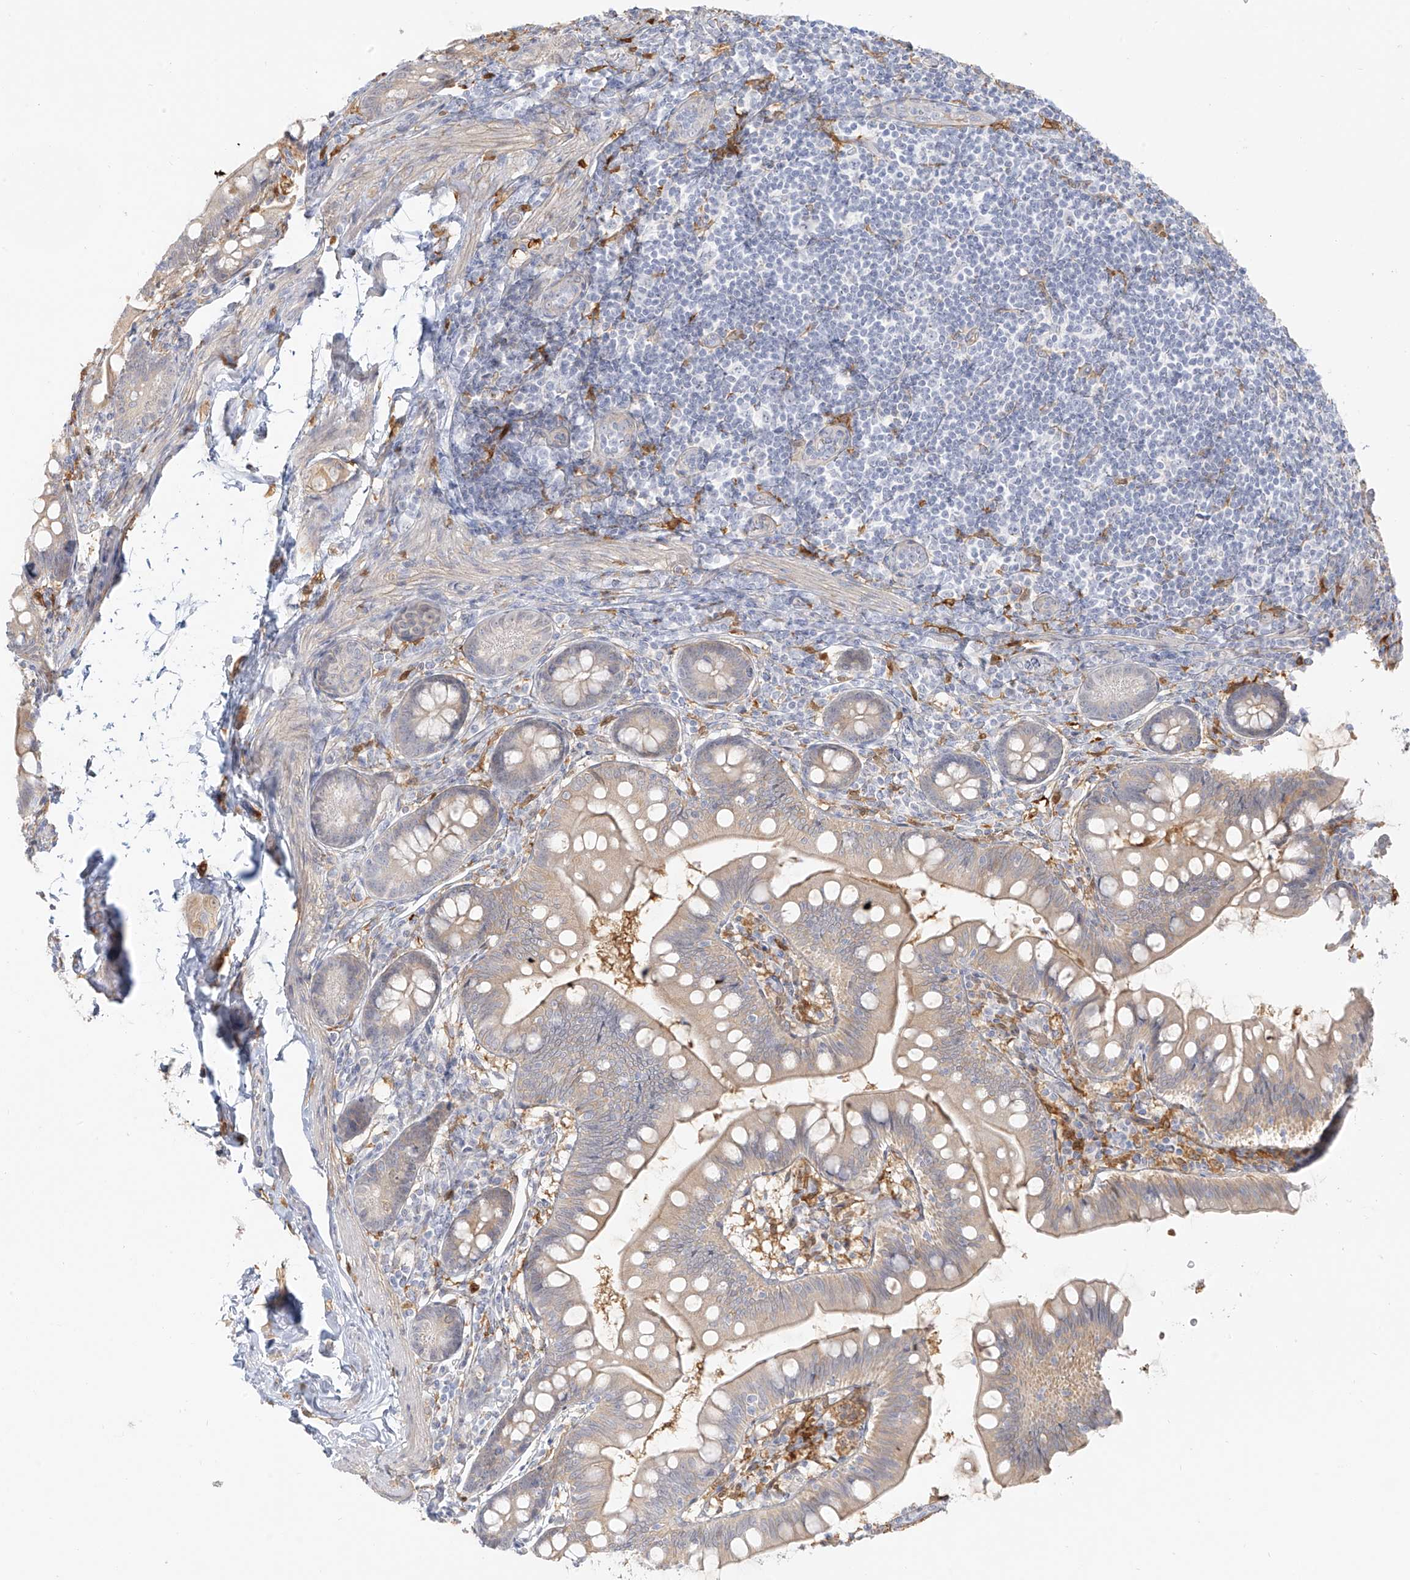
{"staining": {"intensity": "weak", "quantity": "<25%", "location": "cytoplasmic/membranous"}, "tissue": "small intestine", "cell_type": "Glandular cells", "image_type": "normal", "snomed": [{"axis": "morphology", "description": "Normal tissue, NOS"}, {"axis": "topography", "description": "Small intestine"}], "caption": "Protein analysis of unremarkable small intestine exhibits no significant positivity in glandular cells.", "gene": "UPK1B", "patient": {"sex": "male", "age": 7}}